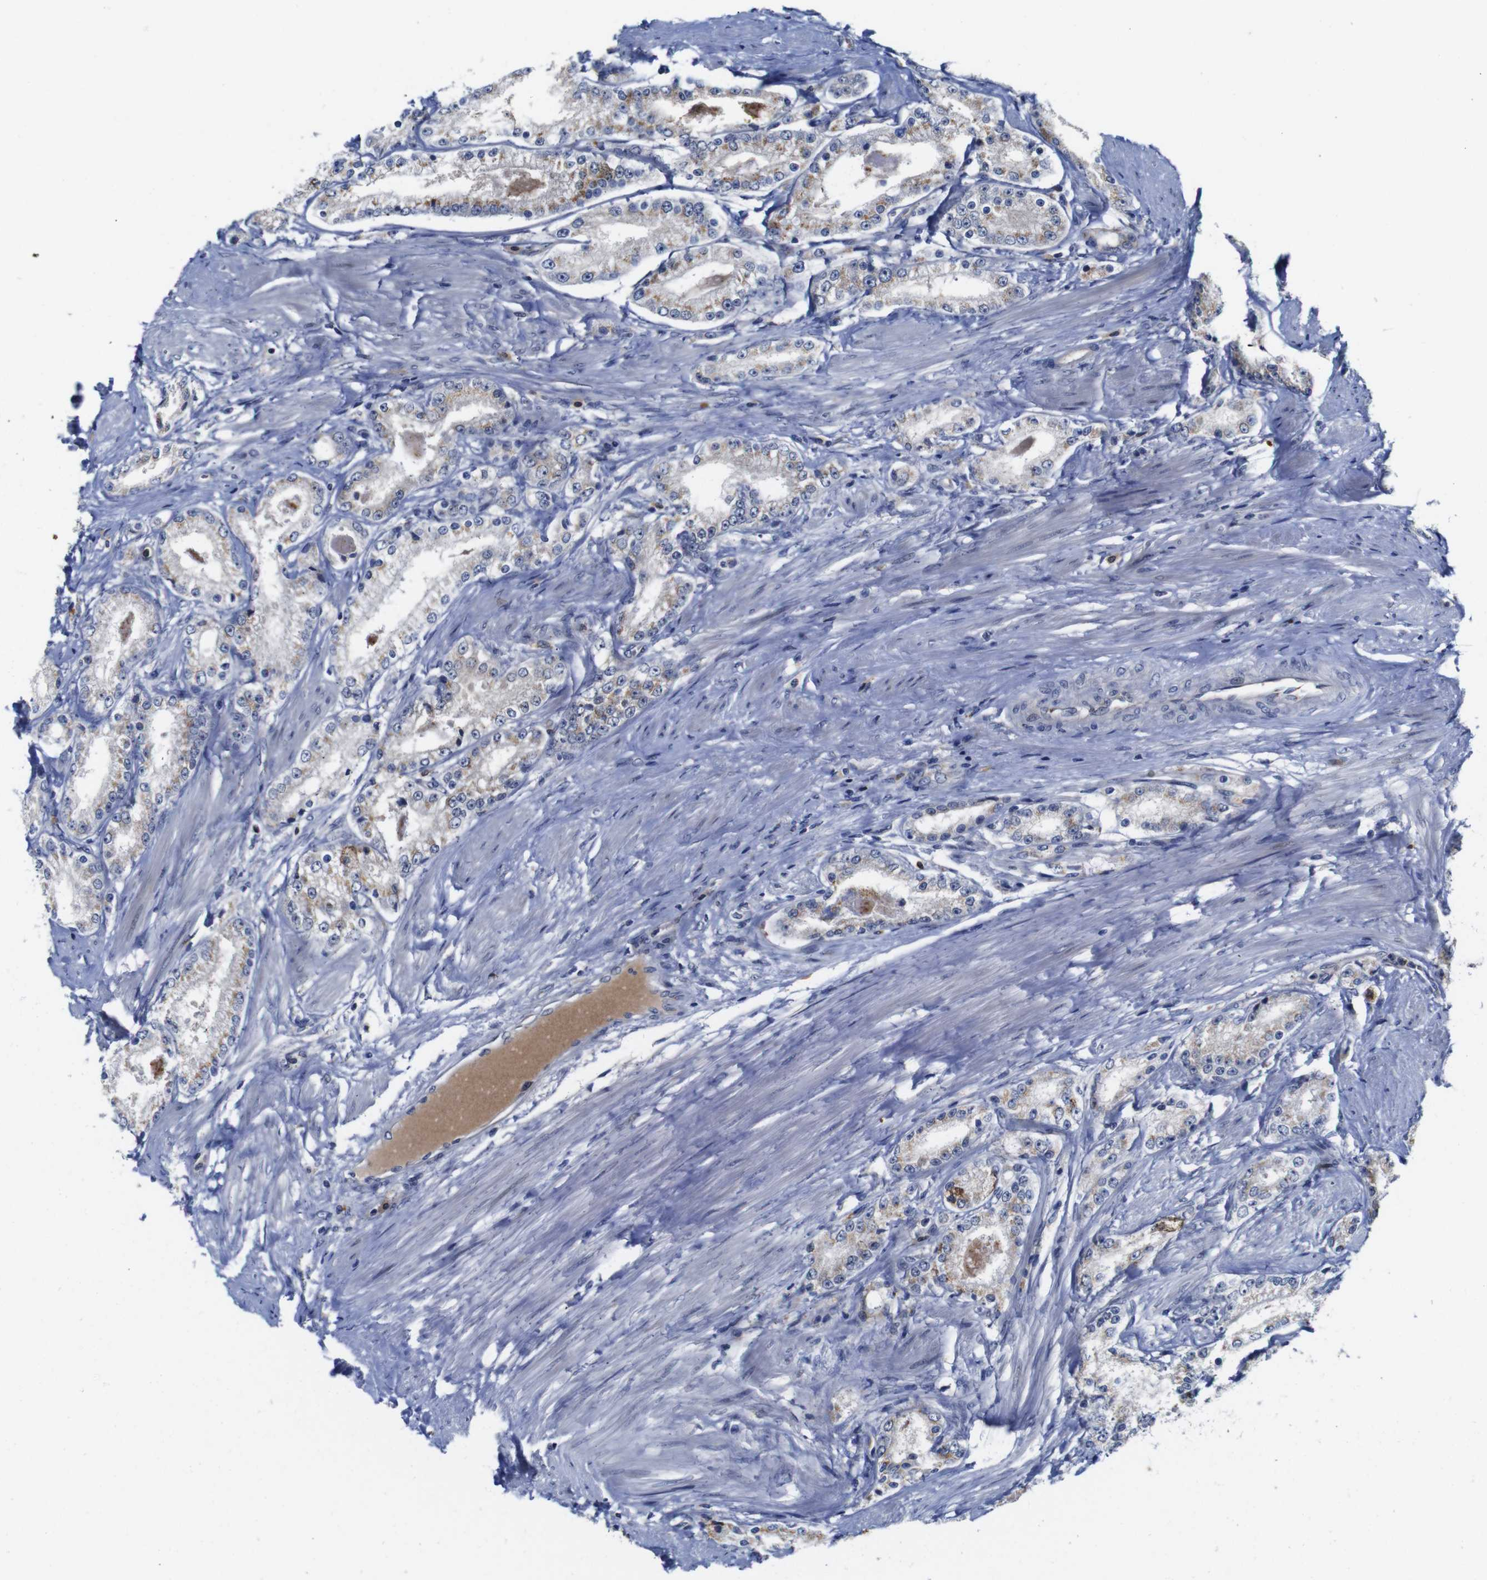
{"staining": {"intensity": "moderate", "quantity": ">75%", "location": "cytoplasmic/membranous"}, "tissue": "prostate cancer", "cell_type": "Tumor cells", "image_type": "cancer", "snomed": [{"axis": "morphology", "description": "Adenocarcinoma, Low grade"}, {"axis": "topography", "description": "Prostate"}], "caption": "Prostate cancer (adenocarcinoma (low-grade)) tissue displays moderate cytoplasmic/membranous expression in about >75% of tumor cells, visualized by immunohistochemistry.", "gene": "FURIN", "patient": {"sex": "male", "age": 63}}